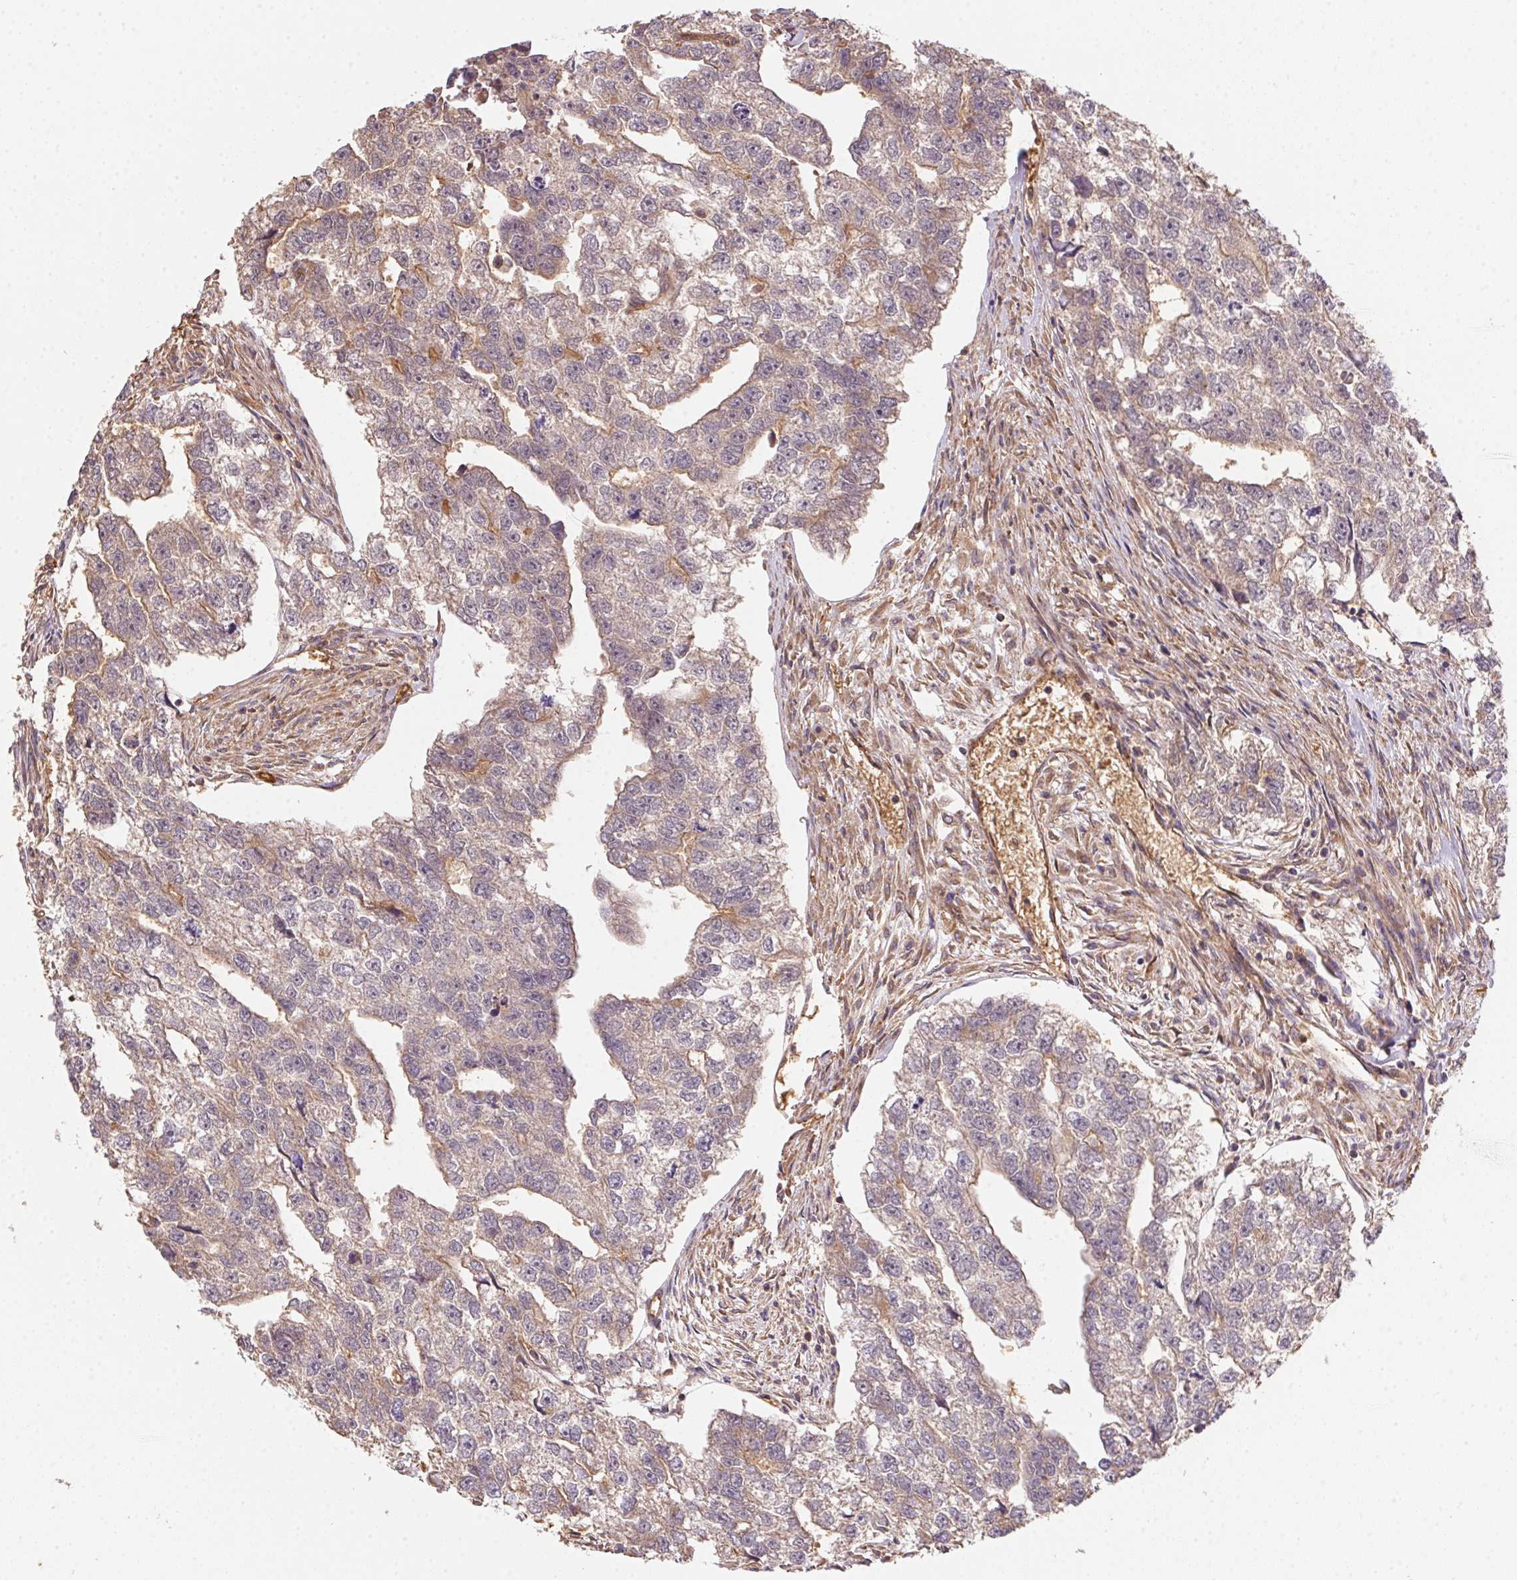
{"staining": {"intensity": "weak", "quantity": "<25%", "location": "cytoplasmic/membranous"}, "tissue": "testis cancer", "cell_type": "Tumor cells", "image_type": "cancer", "snomed": [{"axis": "morphology", "description": "Carcinoma, Embryonal, NOS"}, {"axis": "morphology", "description": "Teratoma, malignant, NOS"}, {"axis": "topography", "description": "Testis"}], "caption": "High power microscopy image of an immunohistochemistry (IHC) micrograph of testis cancer (embryonal carcinoma), revealing no significant staining in tumor cells.", "gene": "USE1", "patient": {"sex": "male", "age": 44}}